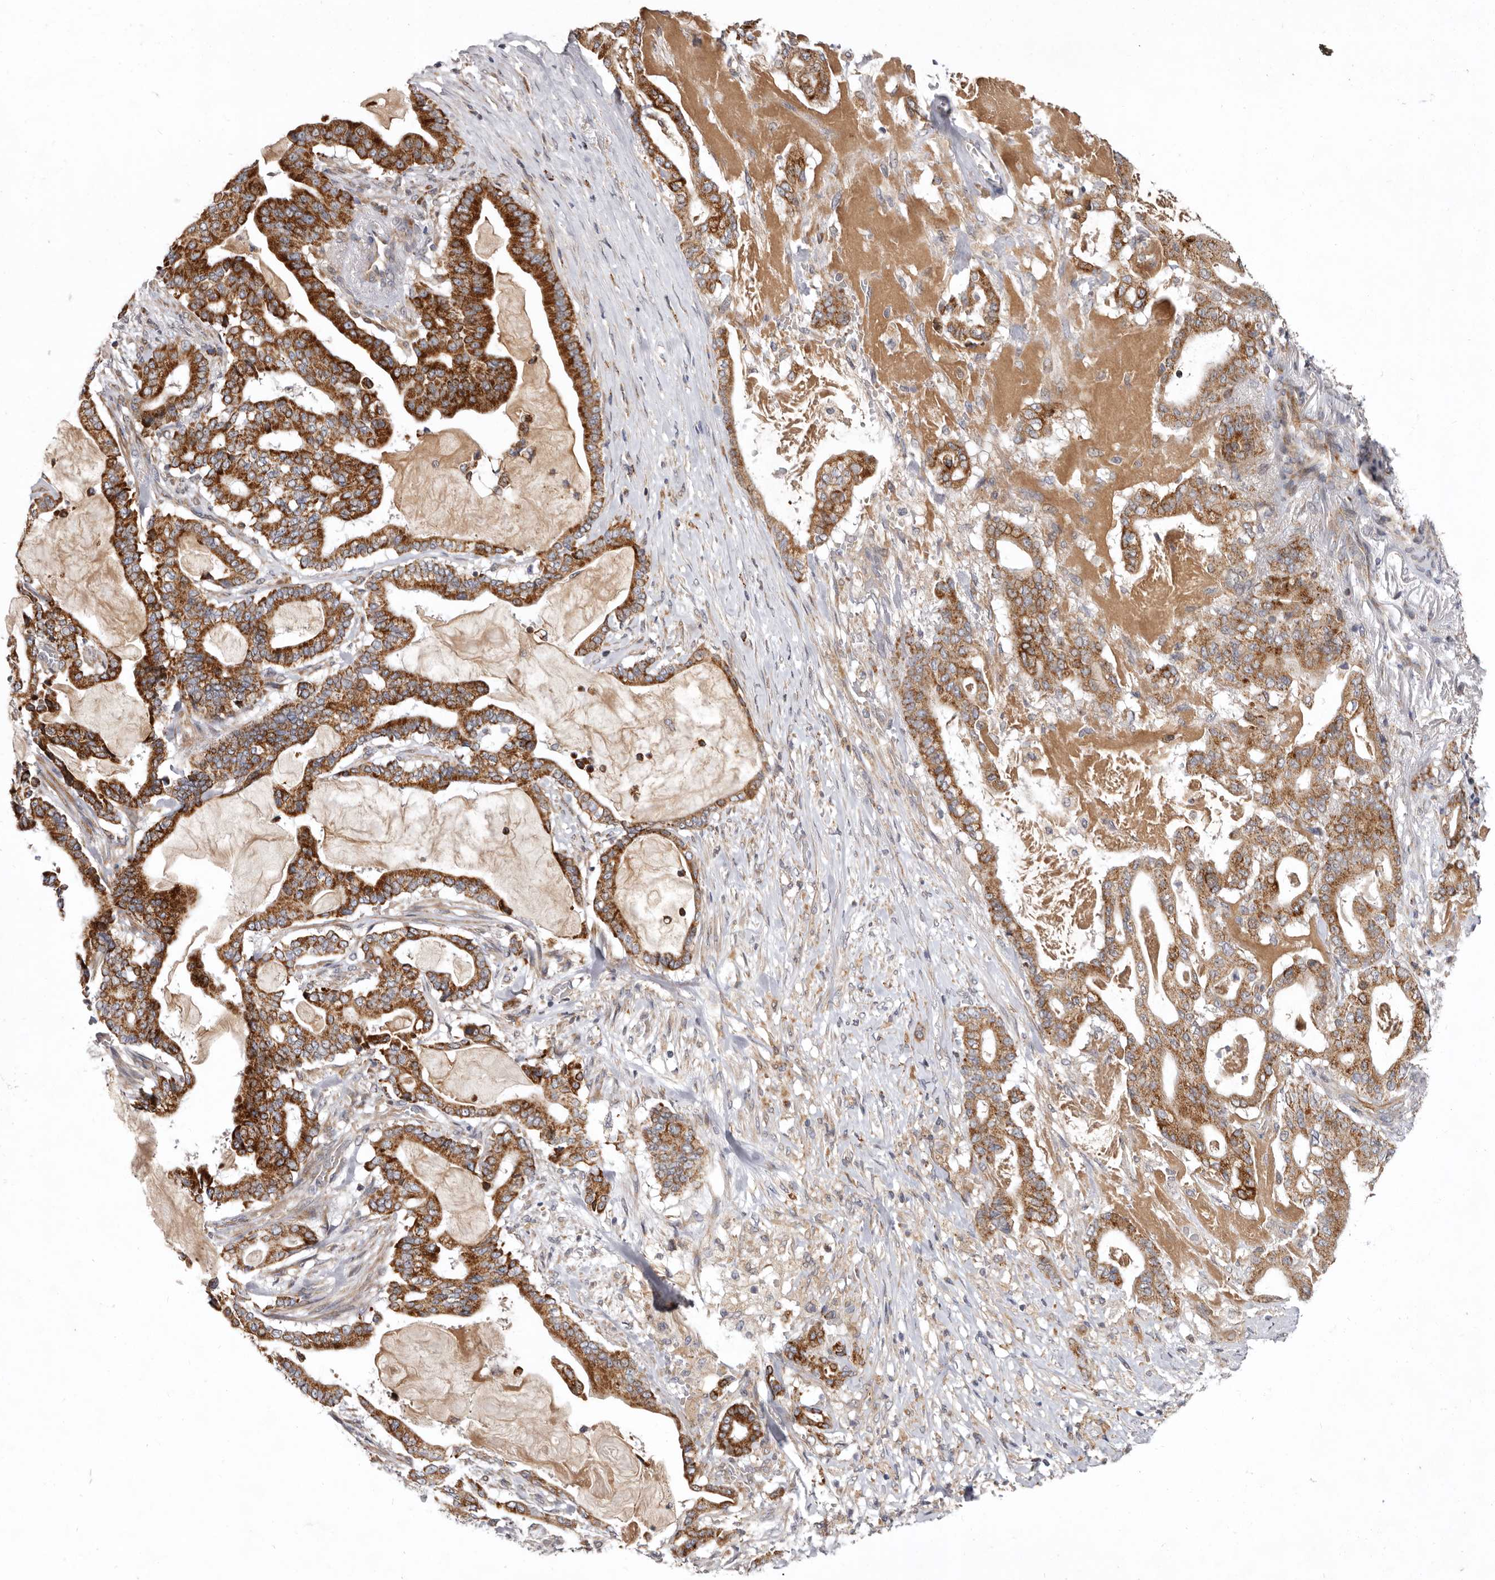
{"staining": {"intensity": "strong", "quantity": ">75%", "location": "cytoplasmic/membranous"}, "tissue": "pancreatic cancer", "cell_type": "Tumor cells", "image_type": "cancer", "snomed": [{"axis": "morphology", "description": "Adenocarcinoma, NOS"}, {"axis": "topography", "description": "Pancreas"}], "caption": "Protein staining of adenocarcinoma (pancreatic) tissue demonstrates strong cytoplasmic/membranous positivity in about >75% of tumor cells.", "gene": "SMC4", "patient": {"sex": "male", "age": 63}}